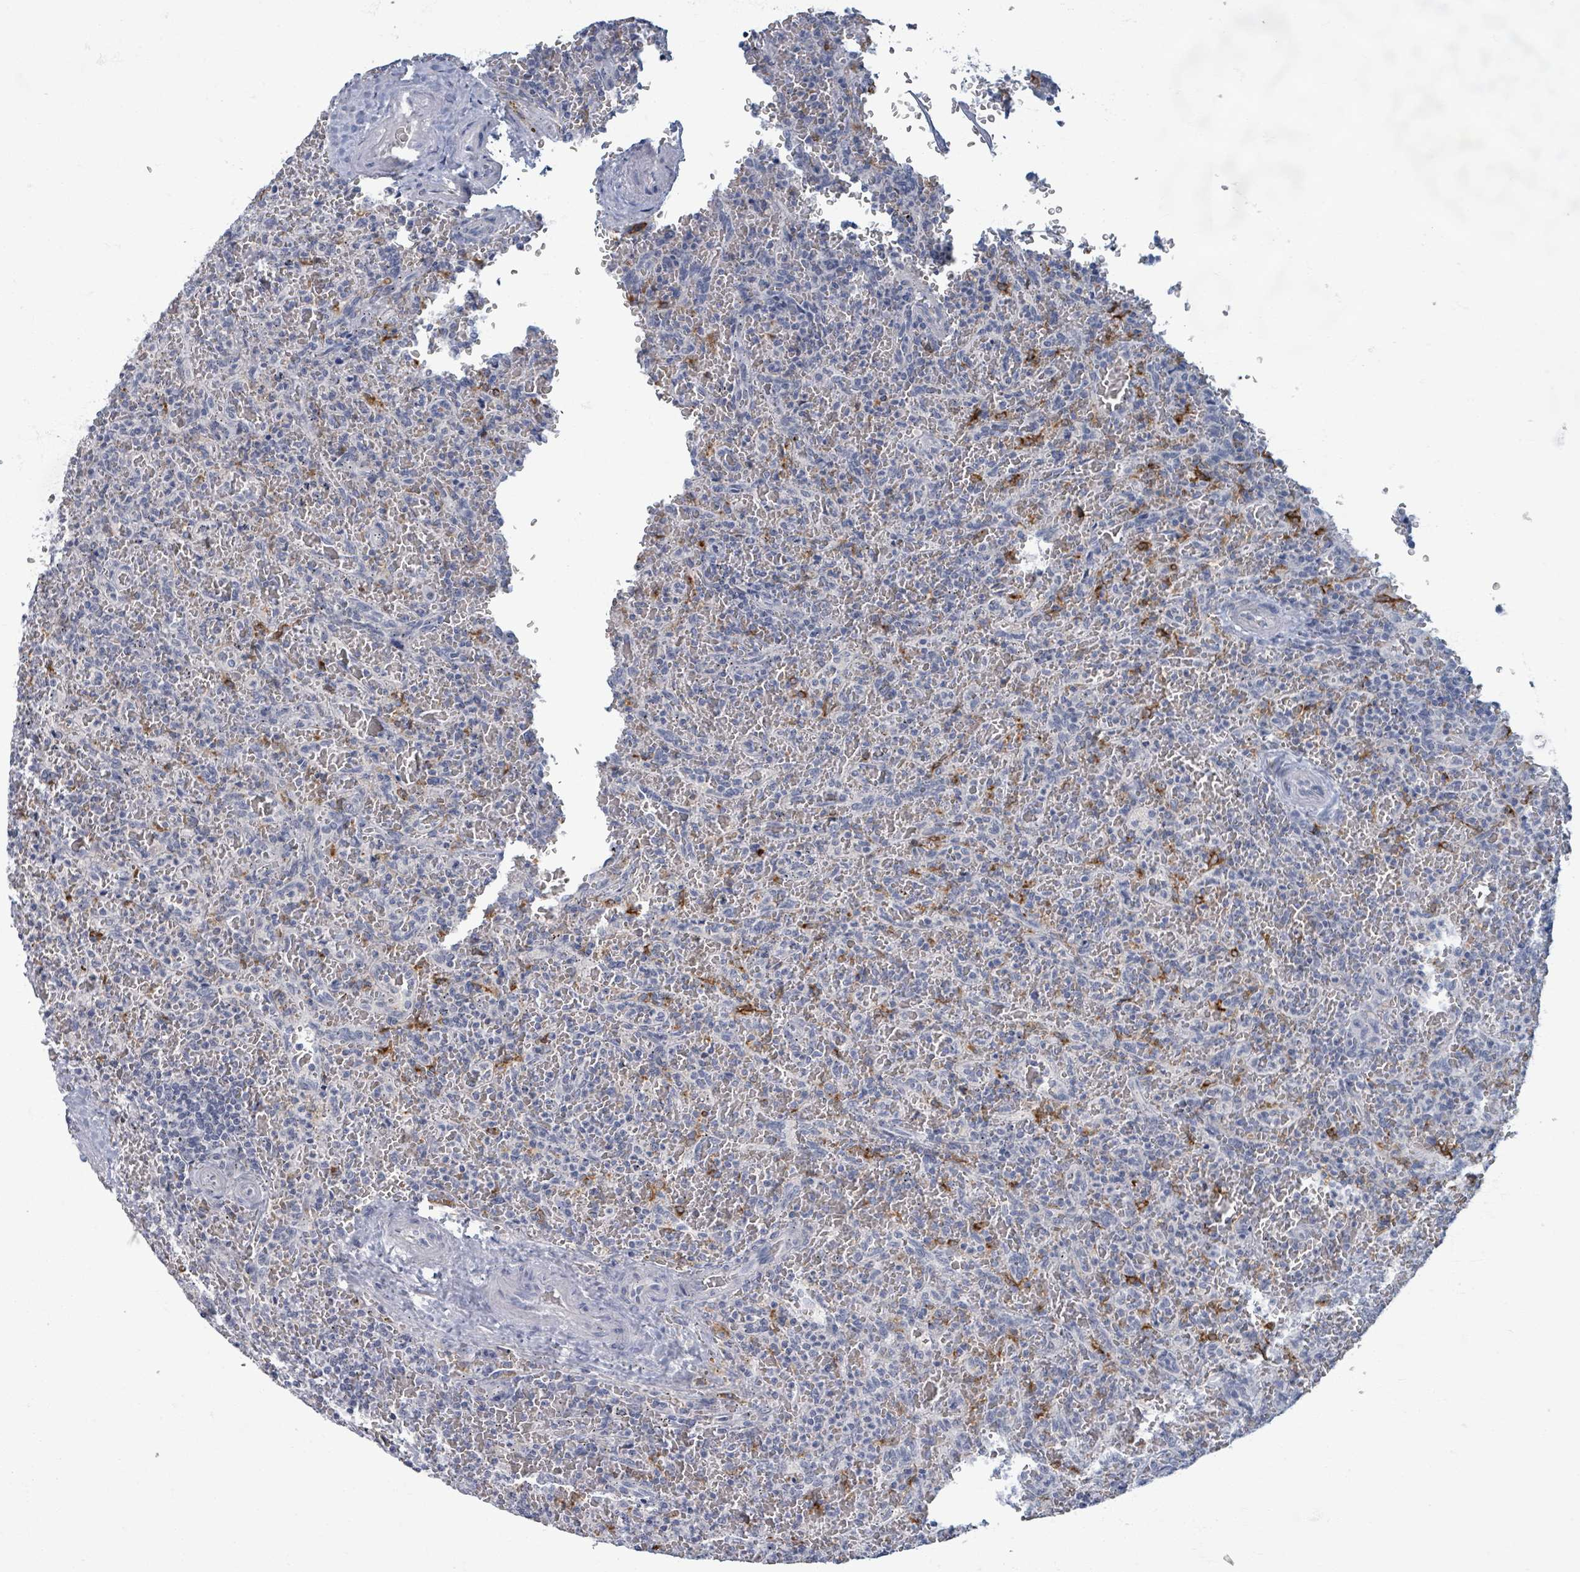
{"staining": {"intensity": "negative", "quantity": "none", "location": "none"}, "tissue": "lymphoma", "cell_type": "Tumor cells", "image_type": "cancer", "snomed": [{"axis": "morphology", "description": "Malignant lymphoma, non-Hodgkin's type, Low grade"}, {"axis": "topography", "description": "Spleen"}], "caption": "High power microscopy photomicrograph of an immunohistochemistry micrograph of lymphoma, revealing no significant expression in tumor cells. The staining is performed using DAB brown chromogen with nuclei counter-stained in using hematoxylin.", "gene": "WNT11", "patient": {"sex": "female", "age": 64}}